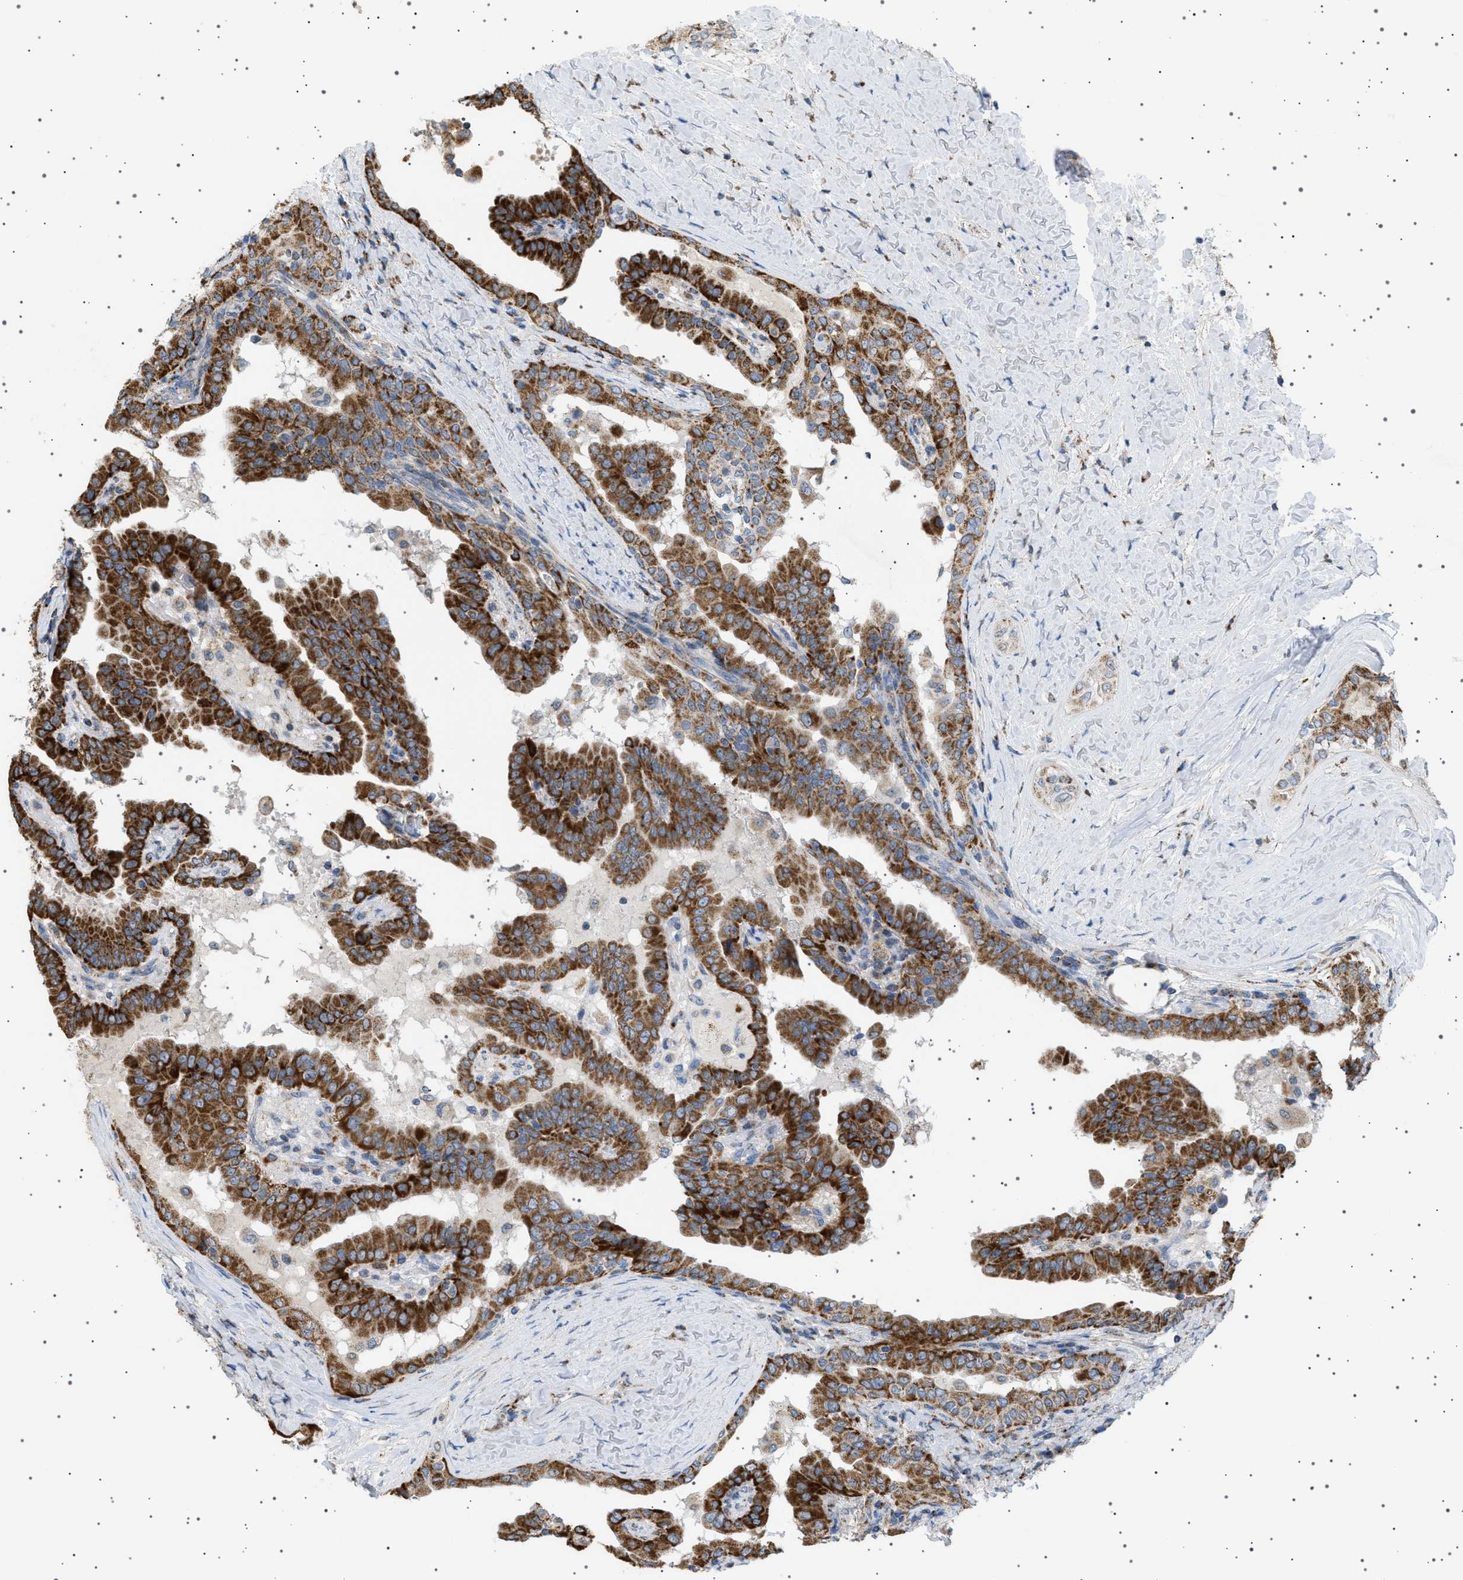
{"staining": {"intensity": "strong", "quantity": ">75%", "location": "cytoplasmic/membranous"}, "tissue": "thyroid cancer", "cell_type": "Tumor cells", "image_type": "cancer", "snomed": [{"axis": "morphology", "description": "Papillary adenocarcinoma, NOS"}, {"axis": "topography", "description": "Thyroid gland"}], "caption": "The immunohistochemical stain highlights strong cytoplasmic/membranous expression in tumor cells of thyroid papillary adenocarcinoma tissue.", "gene": "UBXN8", "patient": {"sex": "male", "age": 33}}